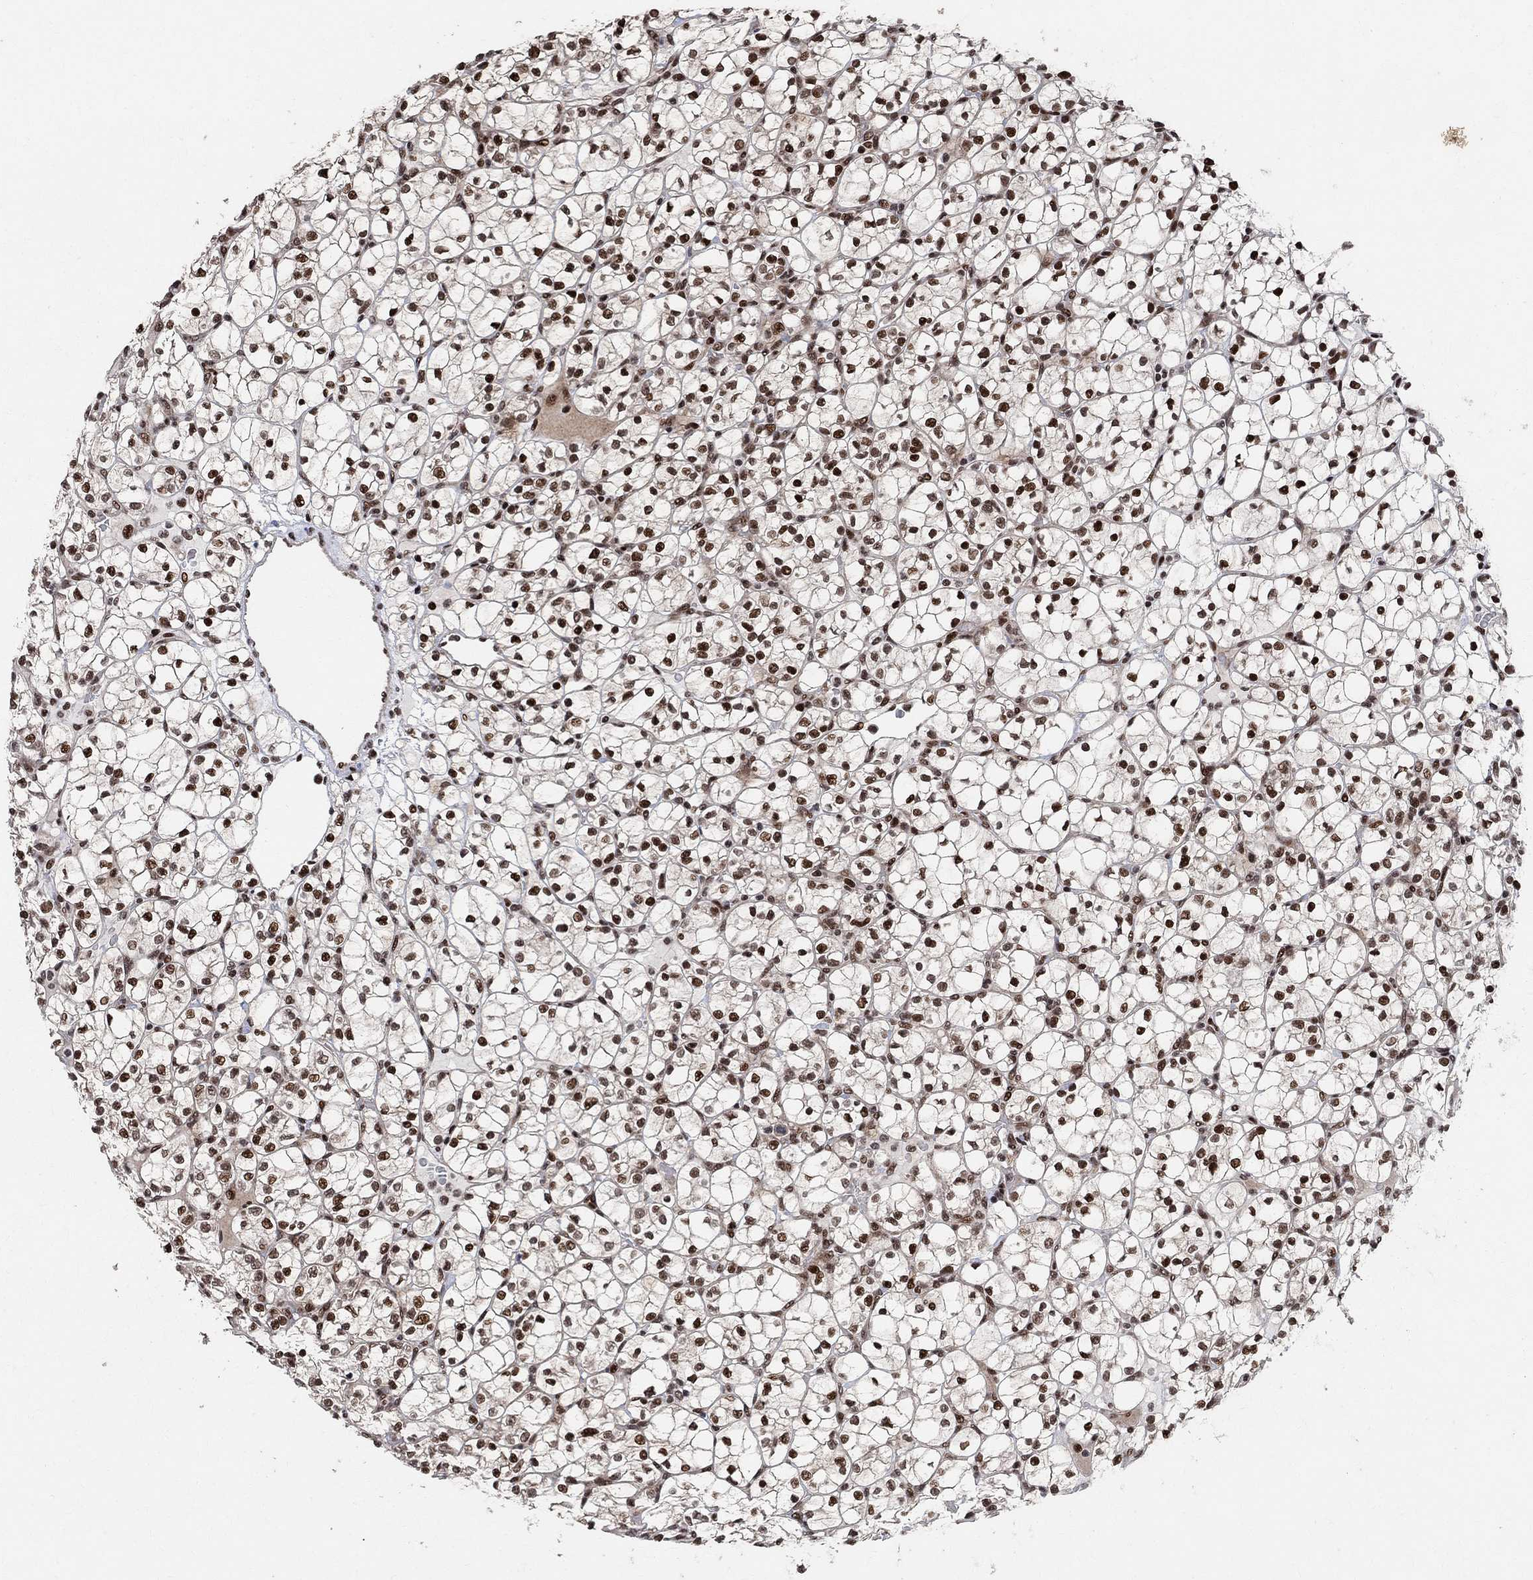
{"staining": {"intensity": "strong", "quantity": ">75%", "location": "nuclear"}, "tissue": "renal cancer", "cell_type": "Tumor cells", "image_type": "cancer", "snomed": [{"axis": "morphology", "description": "Adenocarcinoma, NOS"}, {"axis": "topography", "description": "Kidney"}], "caption": "A brown stain labels strong nuclear staining of a protein in renal cancer tumor cells.", "gene": "E4F1", "patient": {"sex": "female", "age": 89}}